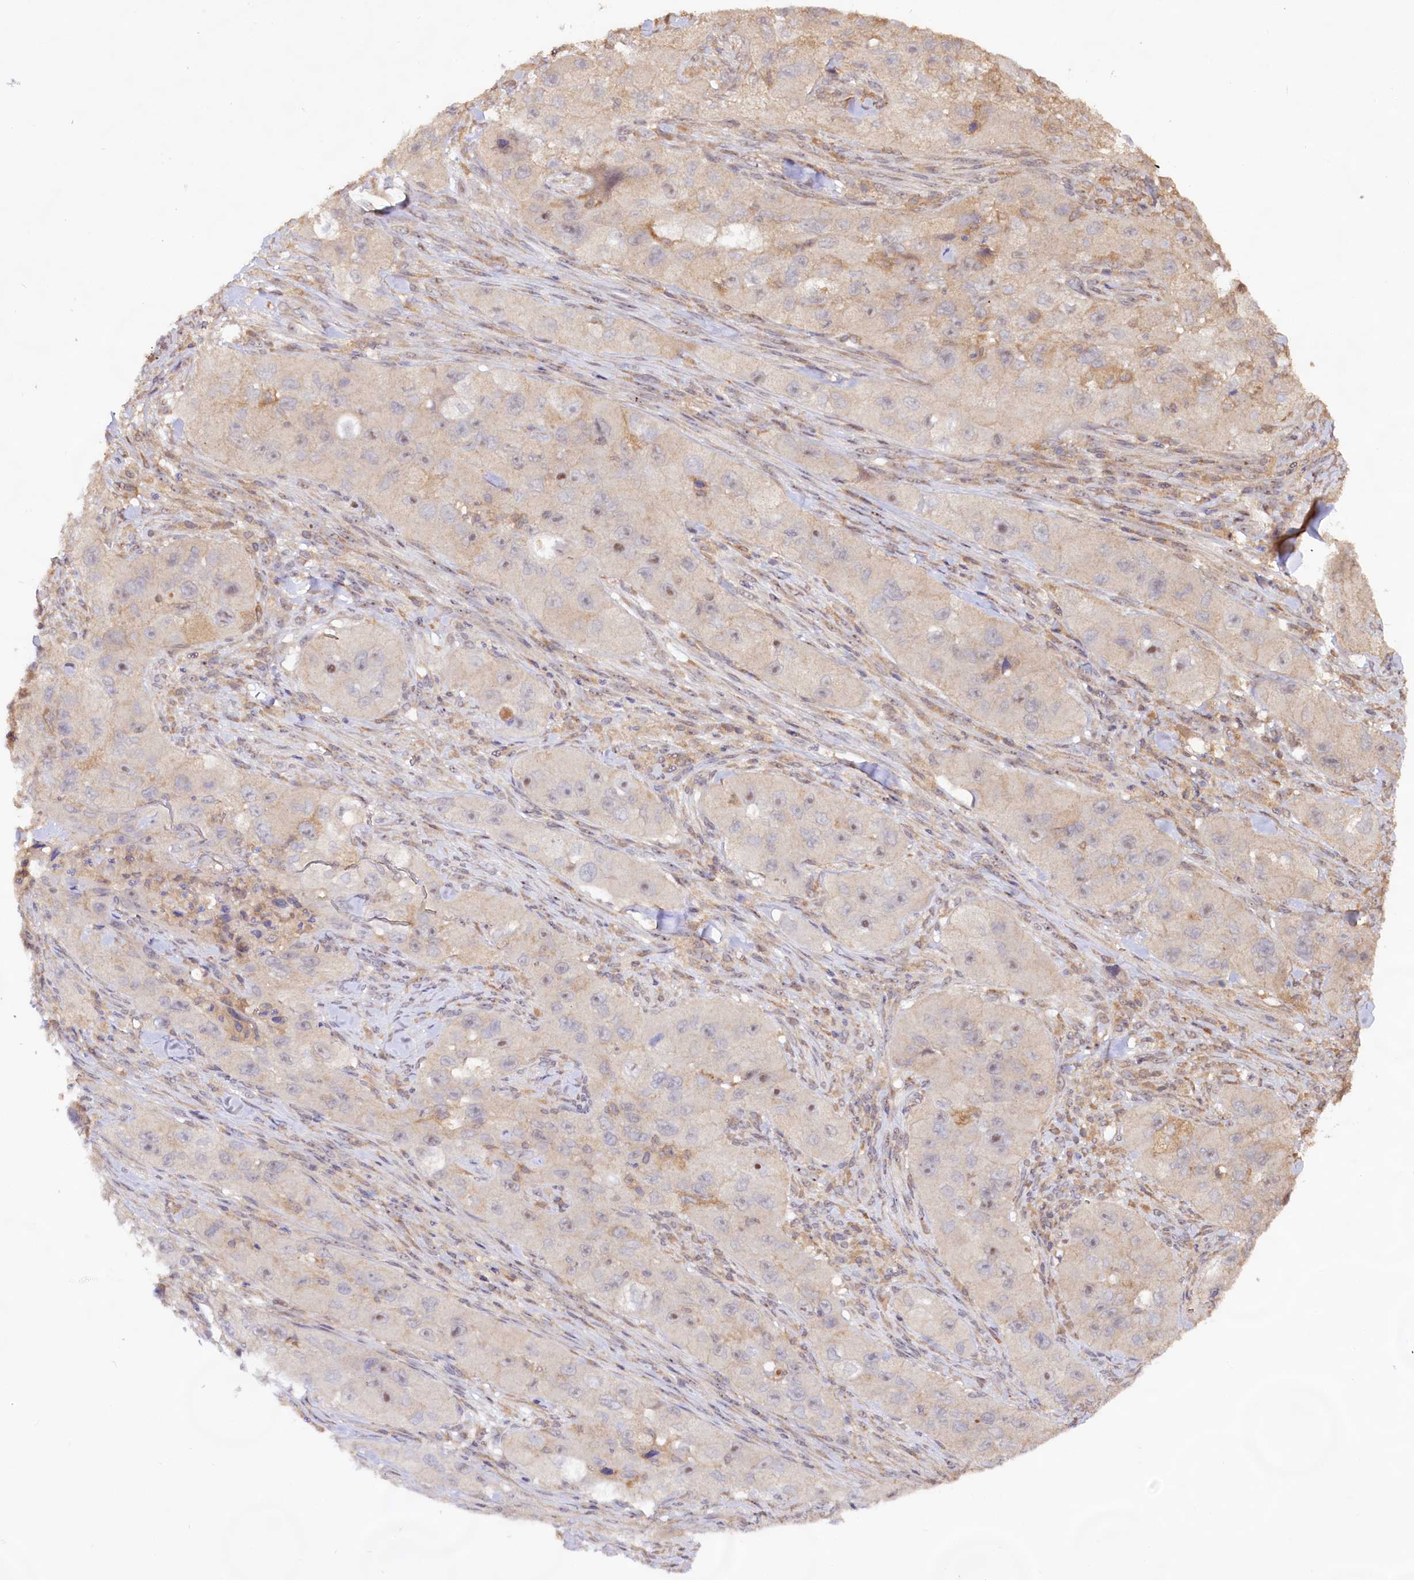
{"staining": {"intensity": "weak", "quantity": "<25%", "location": "nuclear"}, "tissue": "skin cancer", "cell_type": "Tumor cells", "image_type": "cancer", "snomed": [{"axis": "morphology", "description": "Squamous cell carcinoma, NOS"}, {"axis": "topography", "description": "Skin"}, {"axis": "topography", "description": "Subcutis"}], "caption": "Tumor cells show no significant expression in squamous cell carcinoma (skin).", "gene": "RRP8", "patient": {"sex": "male", "age": 73}}